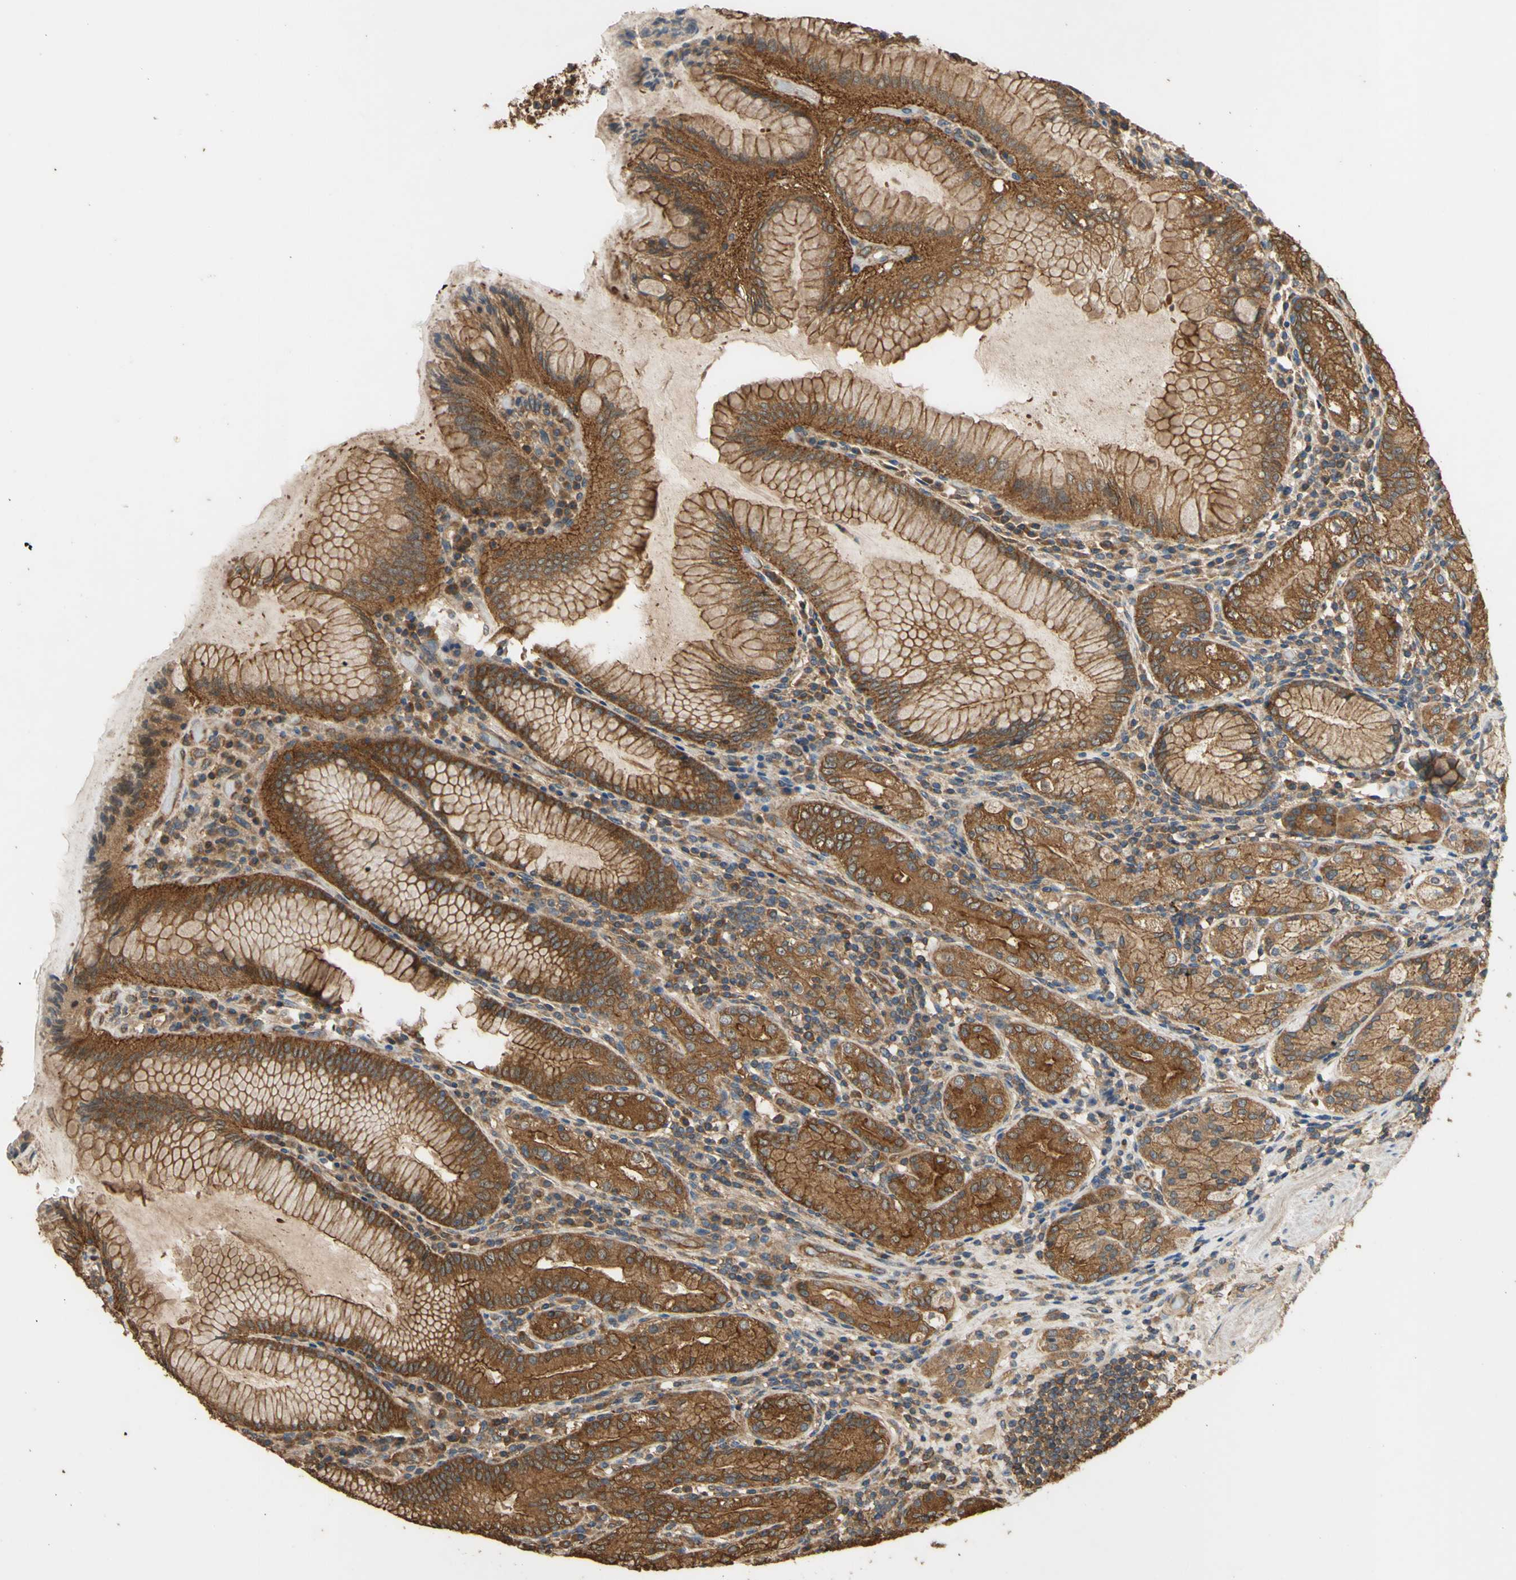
{"staining": {"intensity": "strong", "quantity": ">75%", "location": "cytoplasmic/membranous"}, "tissue": "stomach", "cell_type": "Glandular cells", "image_type": "normal", "snomed": [{"axis": "morphology", "description": "Normal tissue, NOS"}, {"axis": "topography", "description": "Stomach, lower"}], "caption": "IHC staining of benign stomach, which displays high levels of strong cytoplasmic/membranous expression in about >75% of glandular cells indicating strong cytoplasmic/membranous protein expression. The staining was performed using DAB (3,3'-diaminobenzidine) (brown) for protein detection and nuclei were counterstained in hematoxylin (blue).", "gene": "CTTN", "patient": {"sex": "female", "age": 76}}